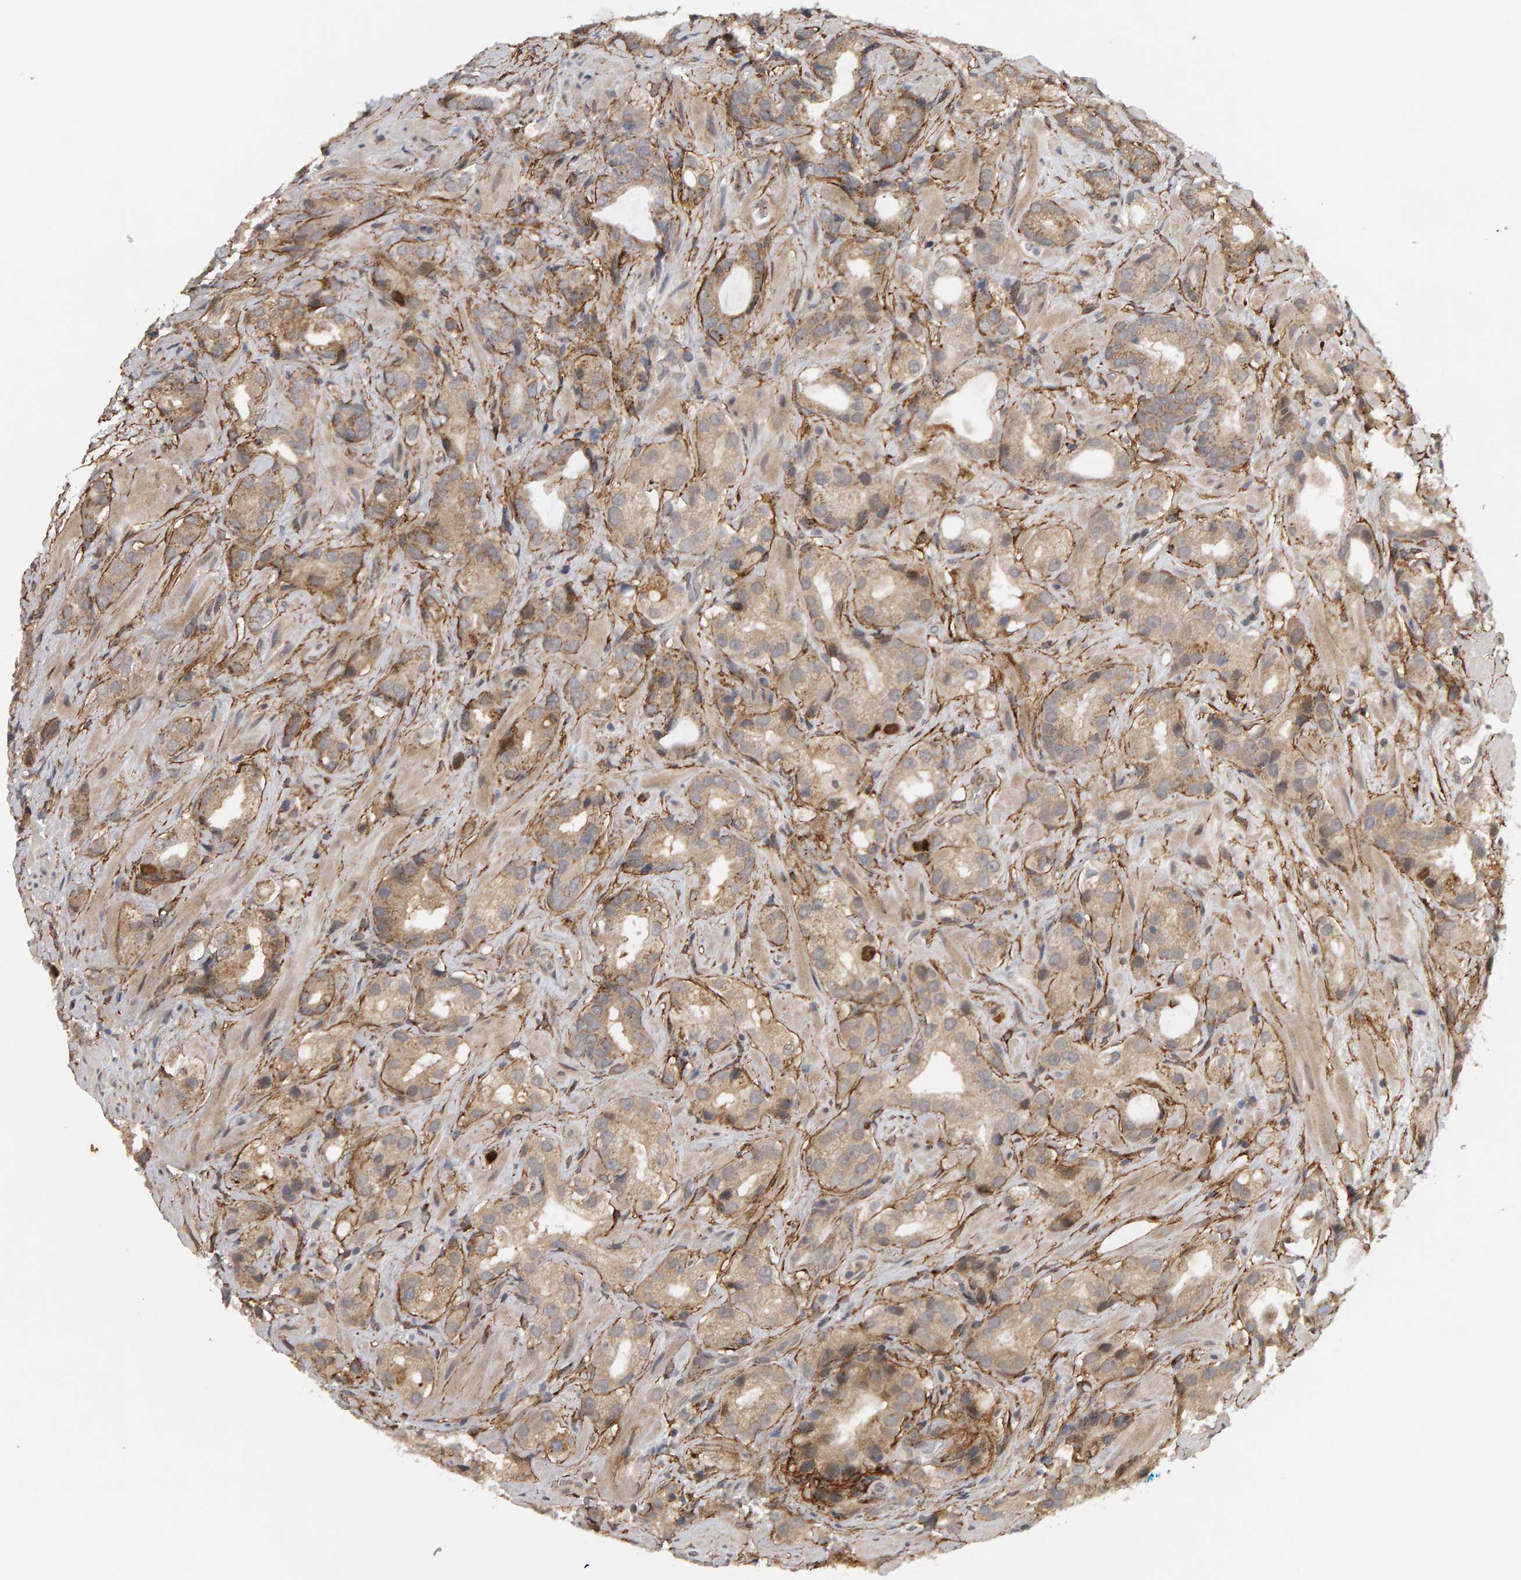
{"staining": {"intensity": "weak", "quantity": "25%-75%", "location": "cytoplasmic/membranous"}, "tissue": "prostate cancer", "cell_type": "Tumor cells", "image_type": "cancer", "snomed": [{"axis": "morphology", "description": "Adenocarcinoma, High grade"}, {"axis": "topography", "description": "Prostate"}], "caption": "Weak cytoplasmic/membranous protein staining is identified in approximately 25%-75% of tumor cells in prostate cancer (adenocarcinoma (high-grade)). (Brightfield microscopy of DAB IHC at high magnification).", "gene": "CDCA5", "patient": {"sex": "male", "age": 63}}